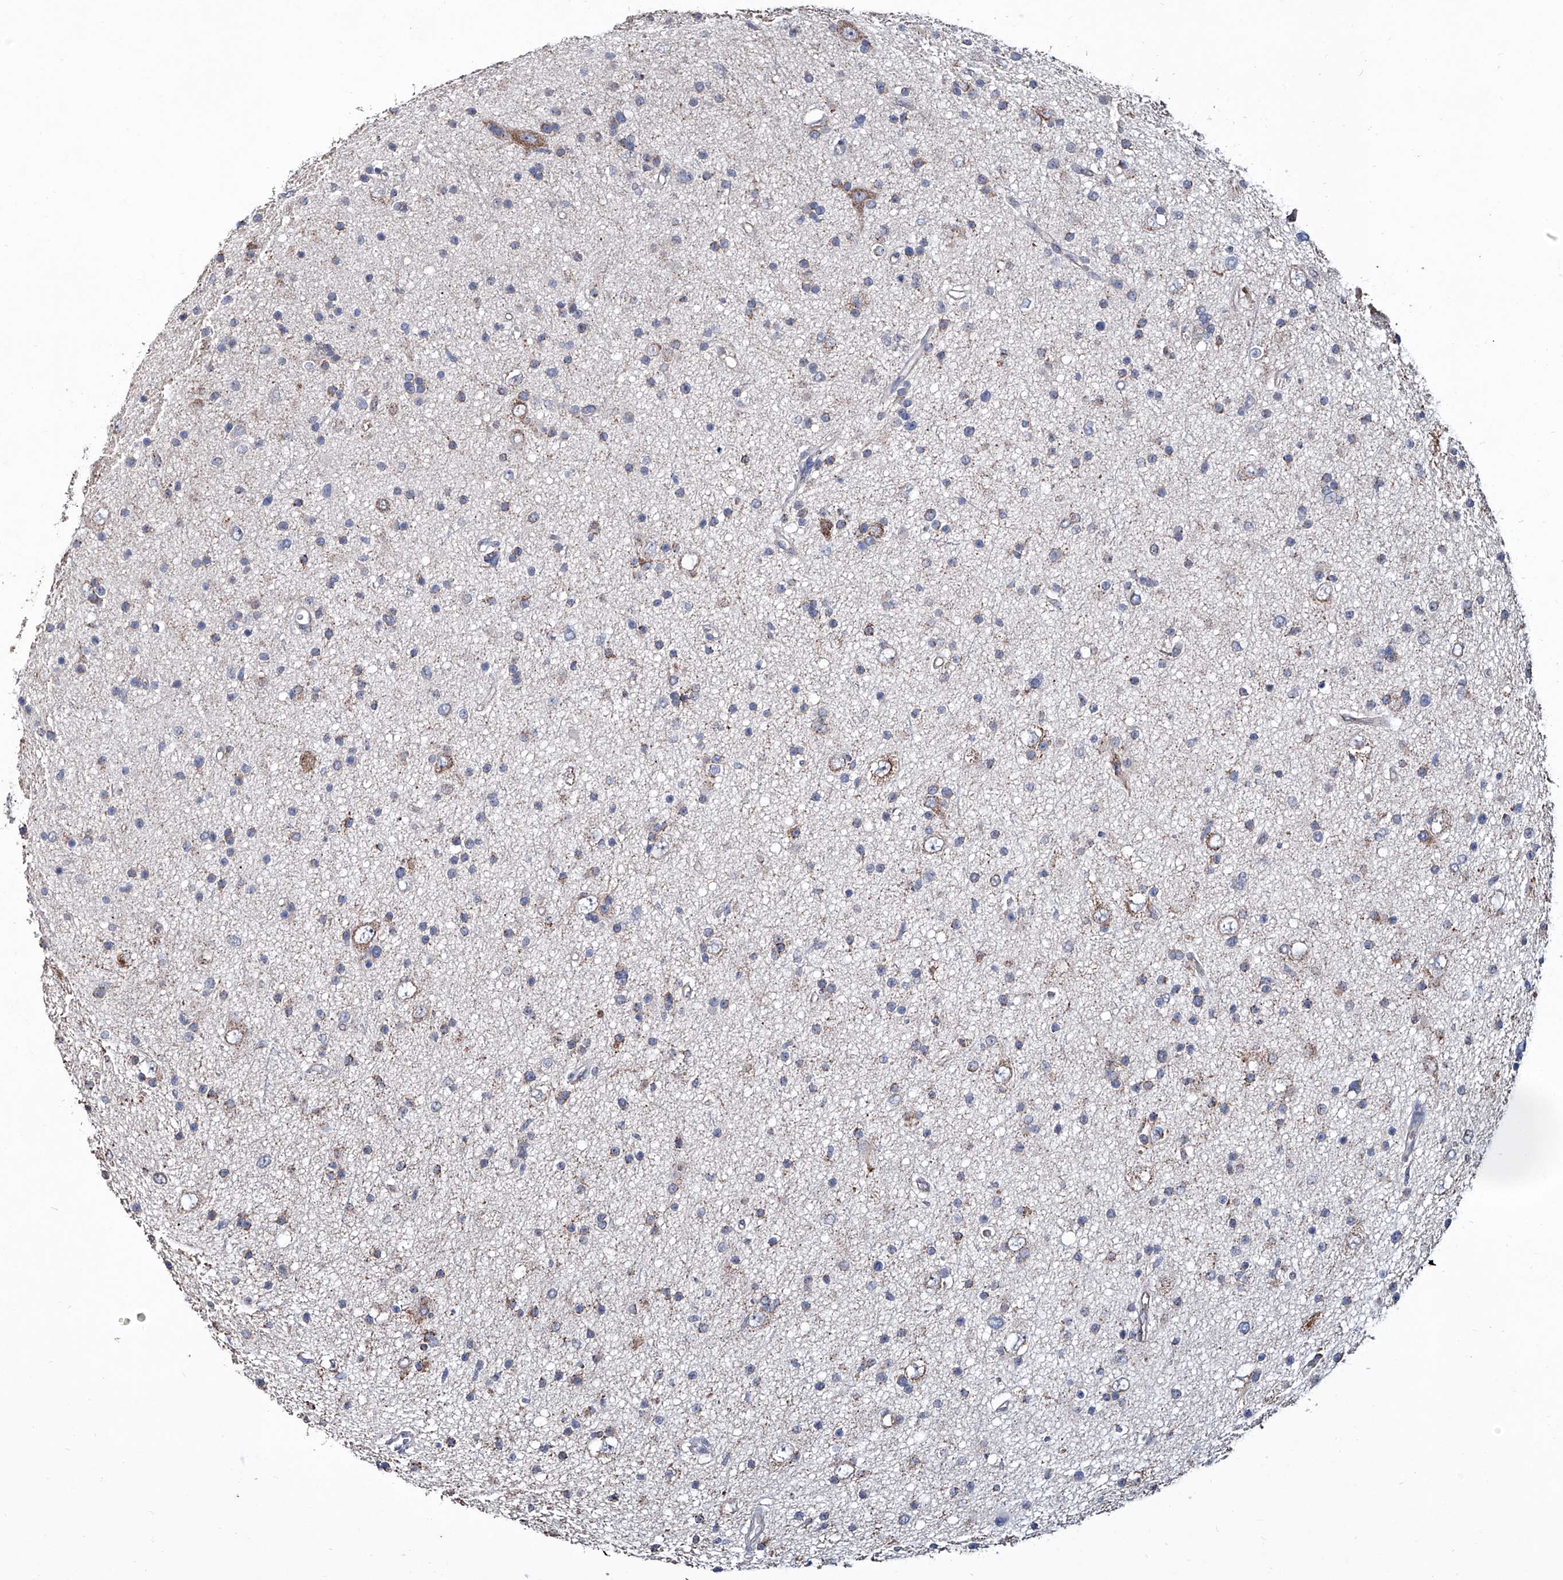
{"staining": {"intensity": "weak", "quantity": "25%-75%", "location": "cytoplasmic/membranous"}, "tissue": "glioma", "cell_type": "Tumor cells", "image_type": "cancer", "snomed": [{"axis": "morphology", "description": "Glioma, malignant, Low grade"}, {"axis": "topography", "description": "Cerebral cortex"}], "caption": "Tumor cells show low levels of weak cytoplasmic/membranous expression in about 25%-75% of cells in human malignant glioma (low-grade).", "gene": "NHS", "patient": {"sex": "female", "age": 39}}